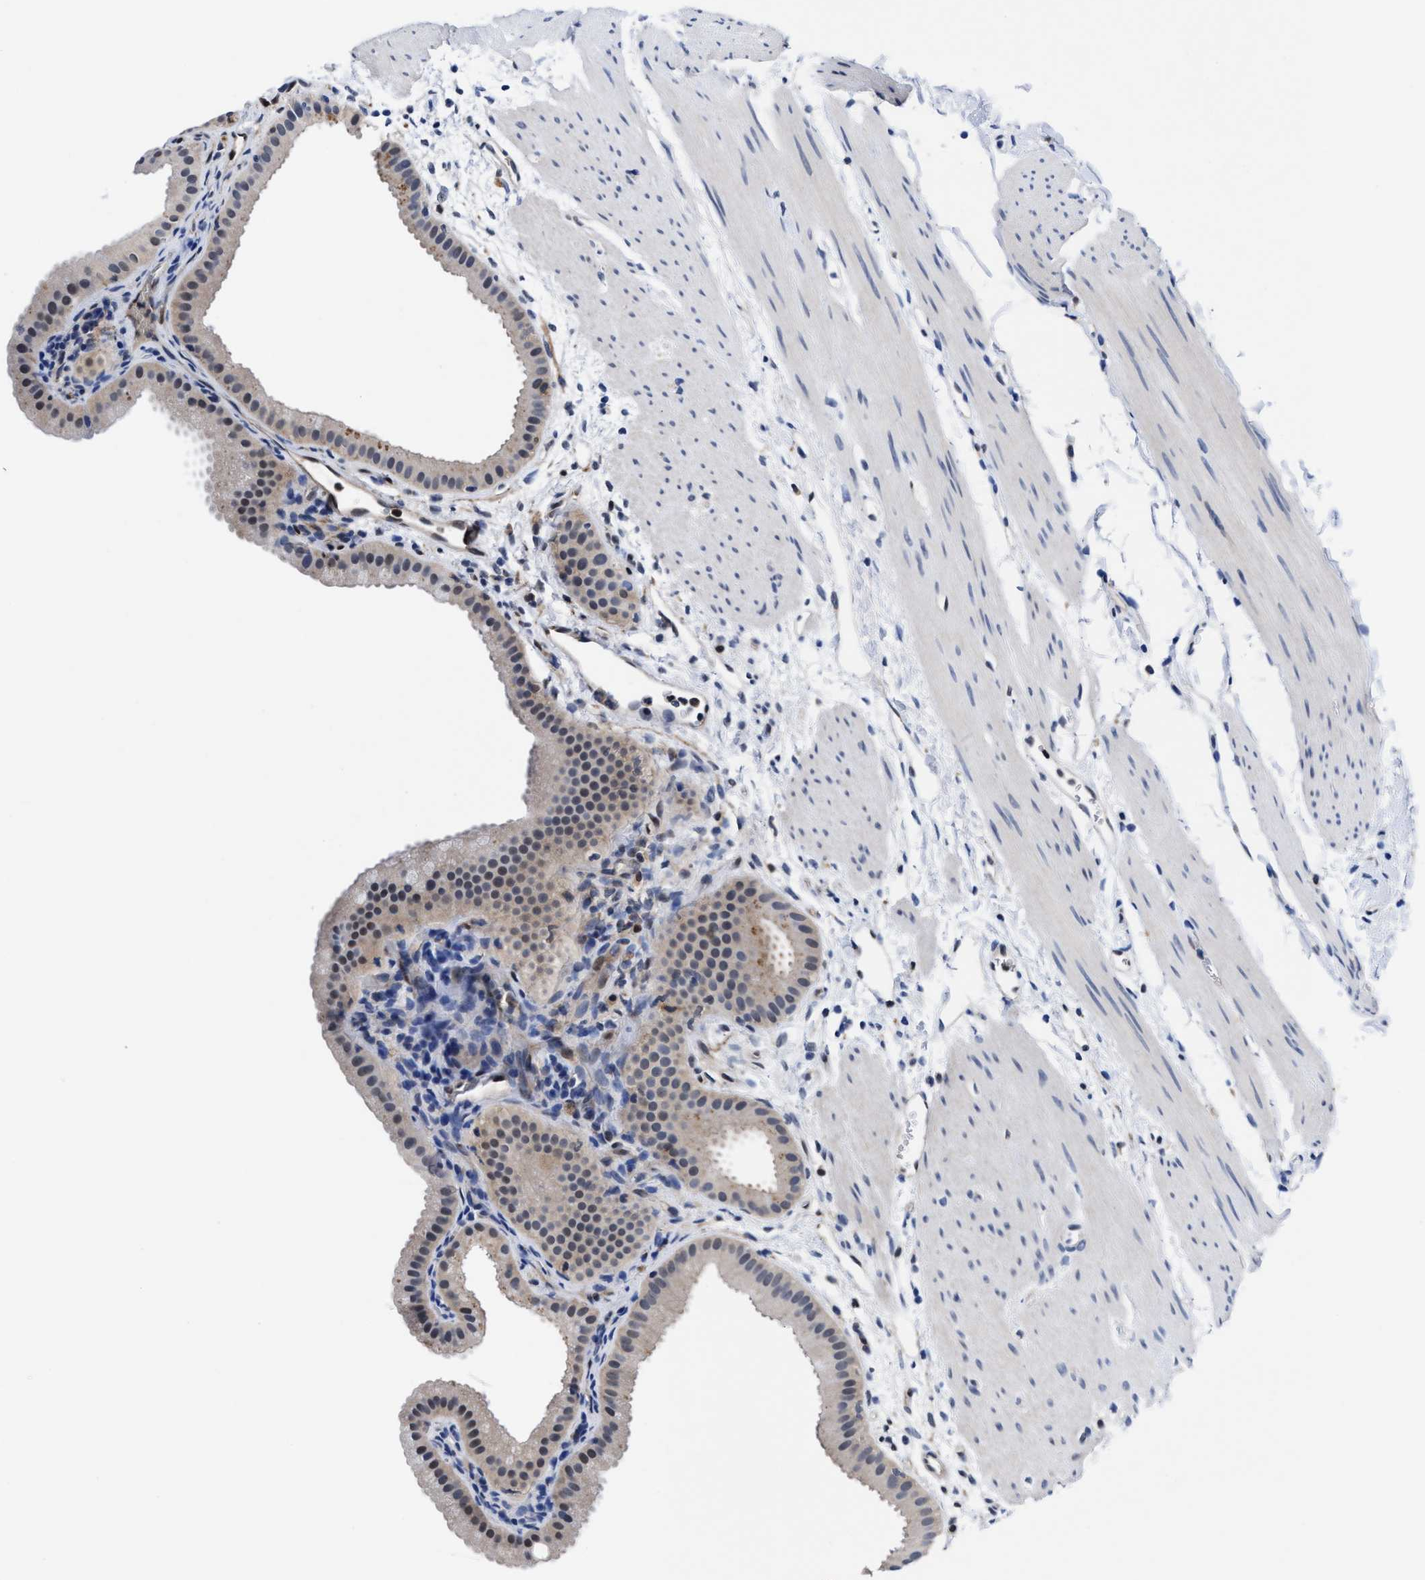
{"staining": {"intensity": "weak", "quantity": "25%-75%", "location": "nuclear"}, "tissue": "gallbladder", "cell_type": "Glandular cells", "image_type": "normal", "snomed": [{"axis": "morphology", "description": "Normal tissue, NOS"}, {"axis": "topography", "description": "Gallbladder"}], "caption": "Immunohistochemistry (IHC) photomicrograph of normal gallbladder stained for a protein (brown), which shows low levels of weak nuclear positivity in approximately 25%-75% of glandular cells.", "gene": "ACLY", "patient": {"sex": "female", "age": 64}}